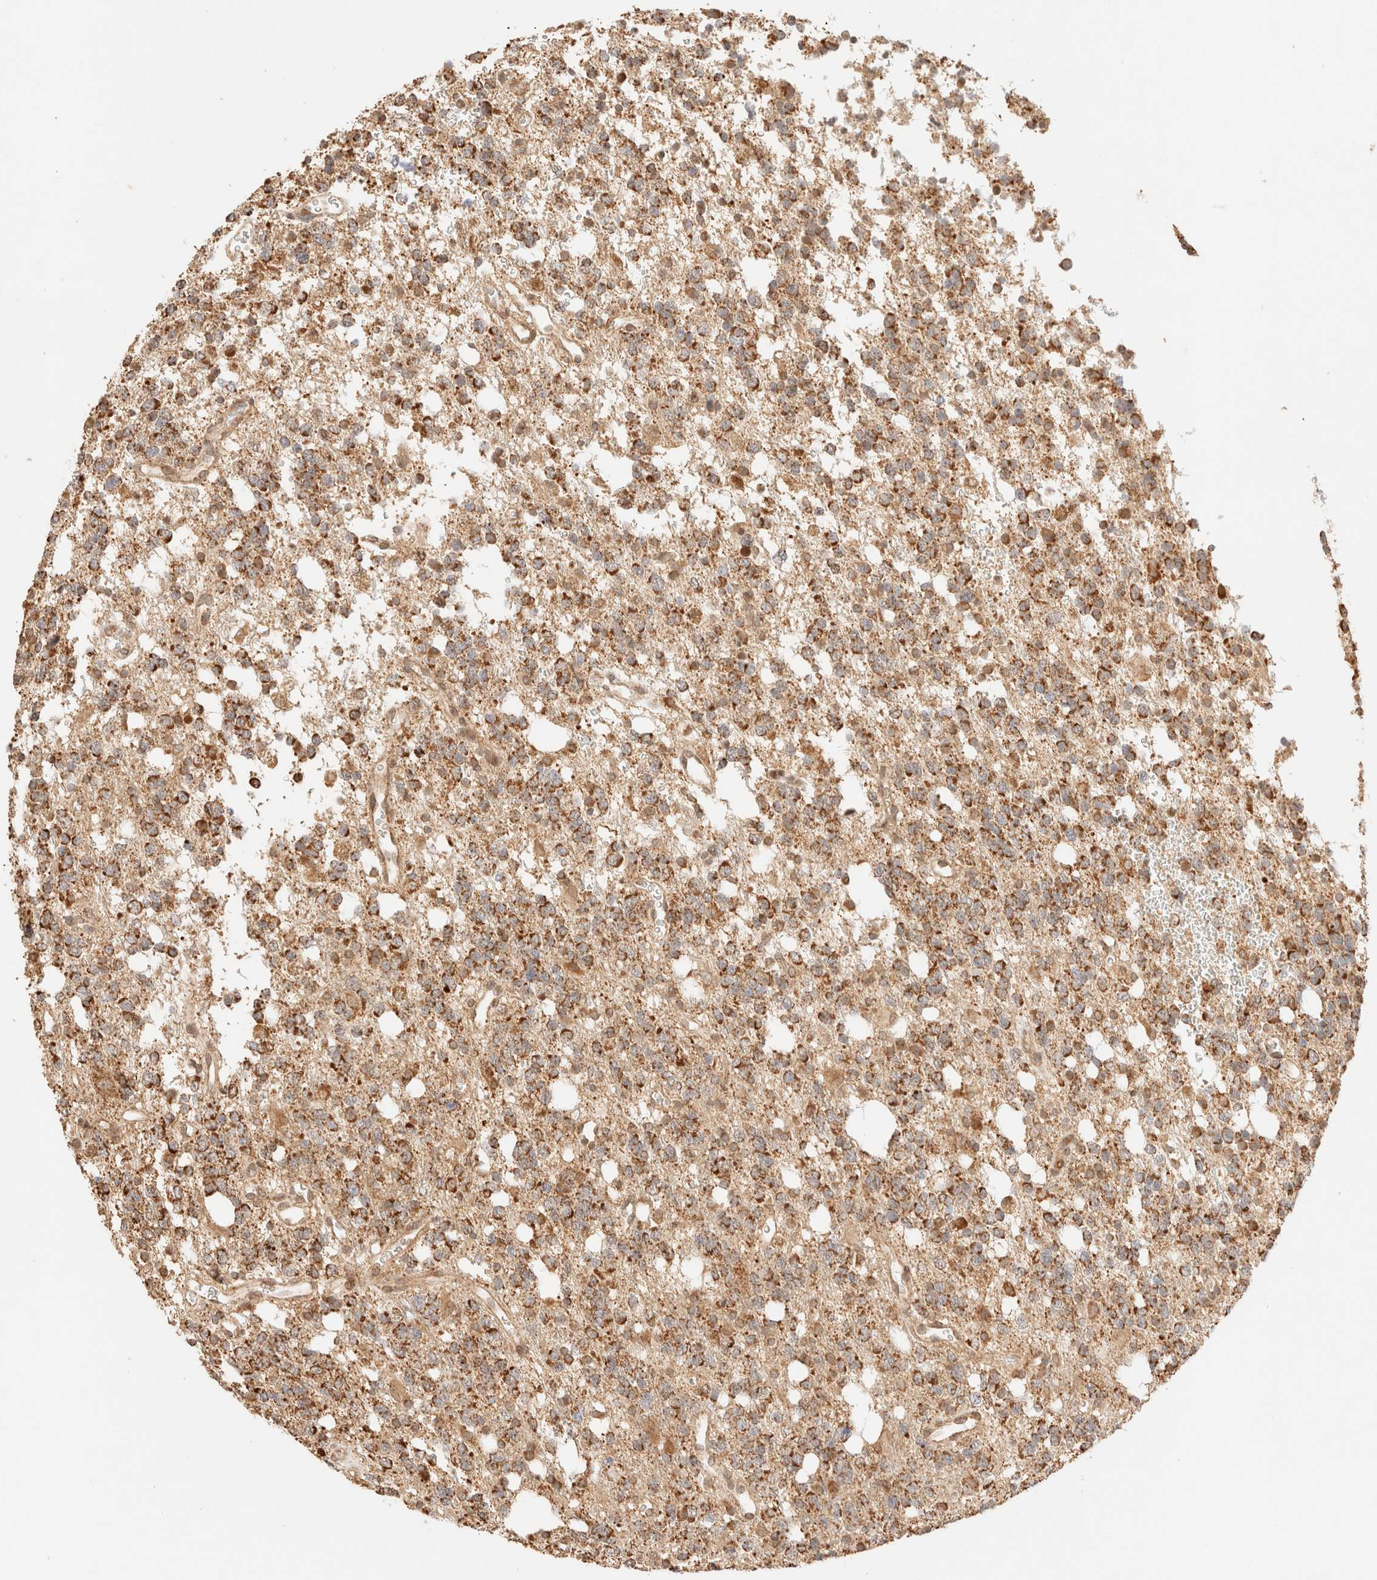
{"staining": {"intensity": "moderate", "quantity": ">75%", "location": "cytoplasmic/membranous"}, "tissue": "glioma", "cell_type": "Tumor cells", "image_type": "cancer", "snomed": [{"axis": "morphology", "description": "Glioma, malignant, High grade"}, {"axis": "topography", "description": "Brain"}], "caption": "Immunohistochemical staining of malignant high-grade glioma shows medium levels of moderate cytoplasmic/membranous staining in about >75% of tumor cells.", "gene": "TACO1", "patient": {"sex": "female", "age": 62}}